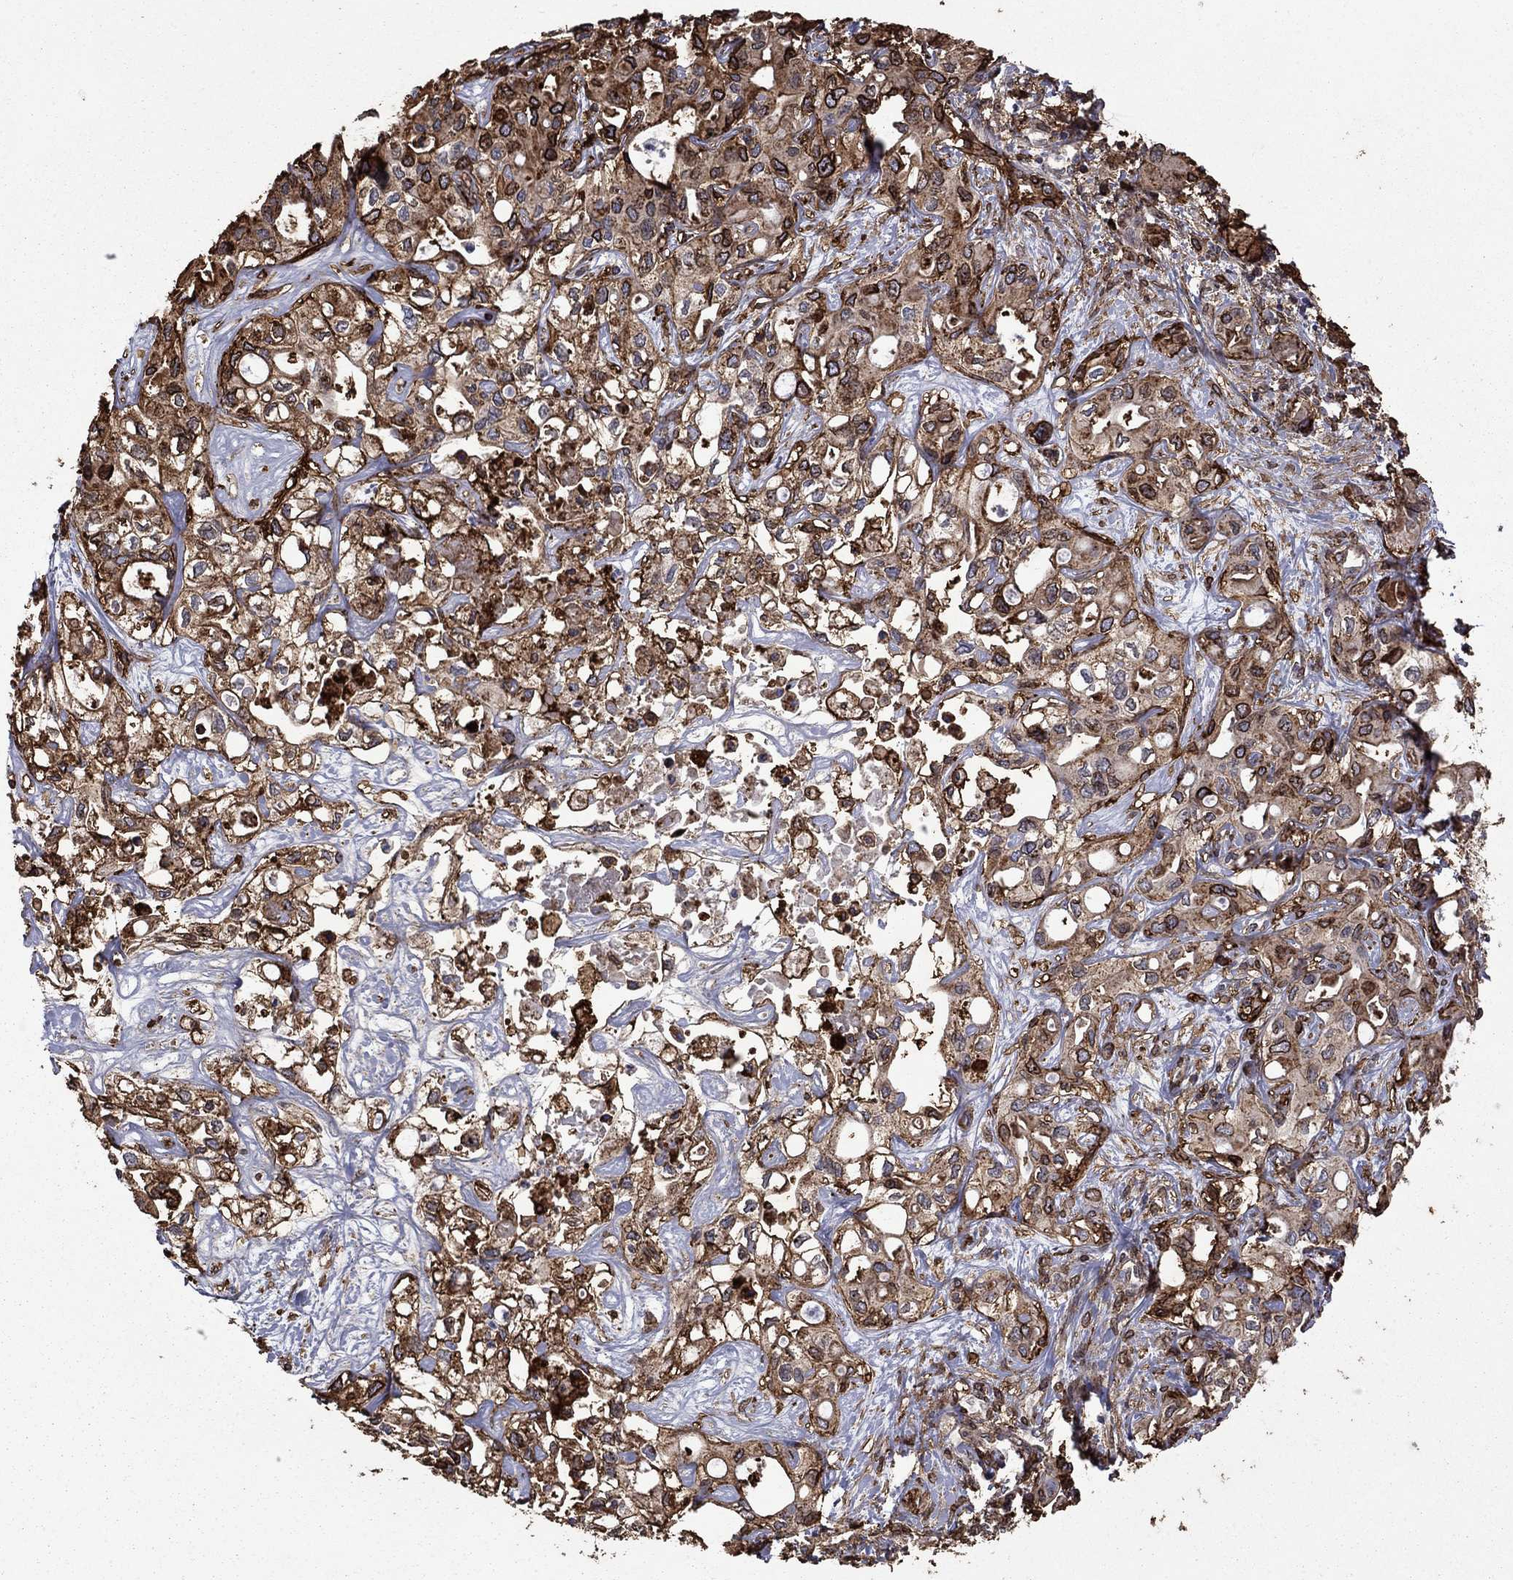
{"staining": {"intensity": "strong", "quantity": "25%-75%", "location": "cytoplasmic/membranous"}, "tissue": "liver cancer", "cell_type": "Tumor cells", "image_type": "cancer", "snomed": [{"axis": "morphology", "description": "Cholangiocarcinoma"}, {"axis": "topography", "description": "Liver"}], "caption": "Immunohistochemistry (IHC) of human liver cancer displays high levels of strong cytoplasmic/membranous positivity in about 25%-75% of tumor cells.", "gene": "PLAU", "patient": {"sex": "female", "age": 64}}